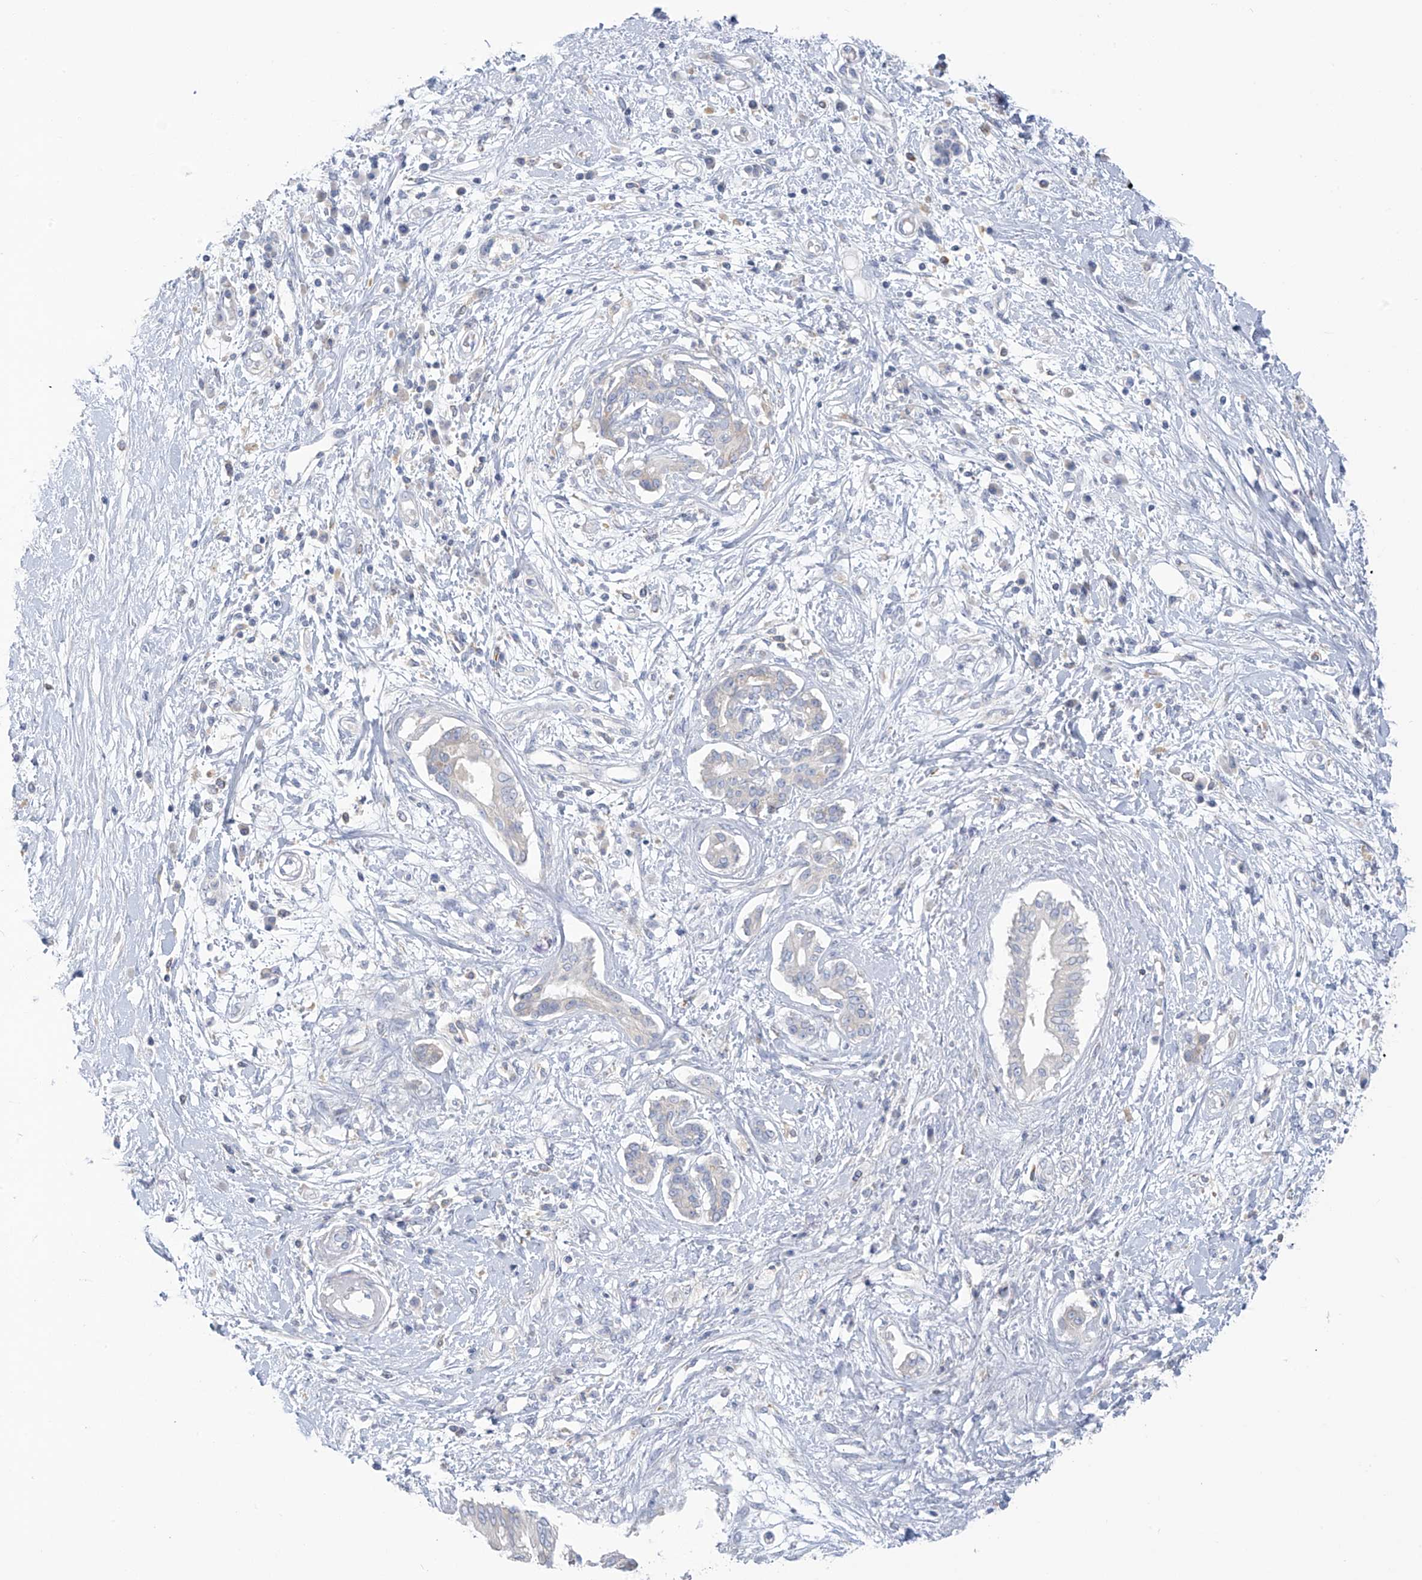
{"staining": {"intensity": "negative", "quantity": "none", "location": "none"}, "tissue": "pancreatic cancer", "cell_type": "Tumor cells", "image_type": "cancer", "snomed": [{"axis": "morphology", "description": "Adenocarcinoma, NOS"}, {"axis": "topography", "description": "Pancreas"}], "caption": "Immunohistochemistry (IHC) of pancreatic adenocarcinoma reveals no positivity in tumor cells.", "gene": "SLC6A12", "patient": {"sex": "female", "age": 56}}